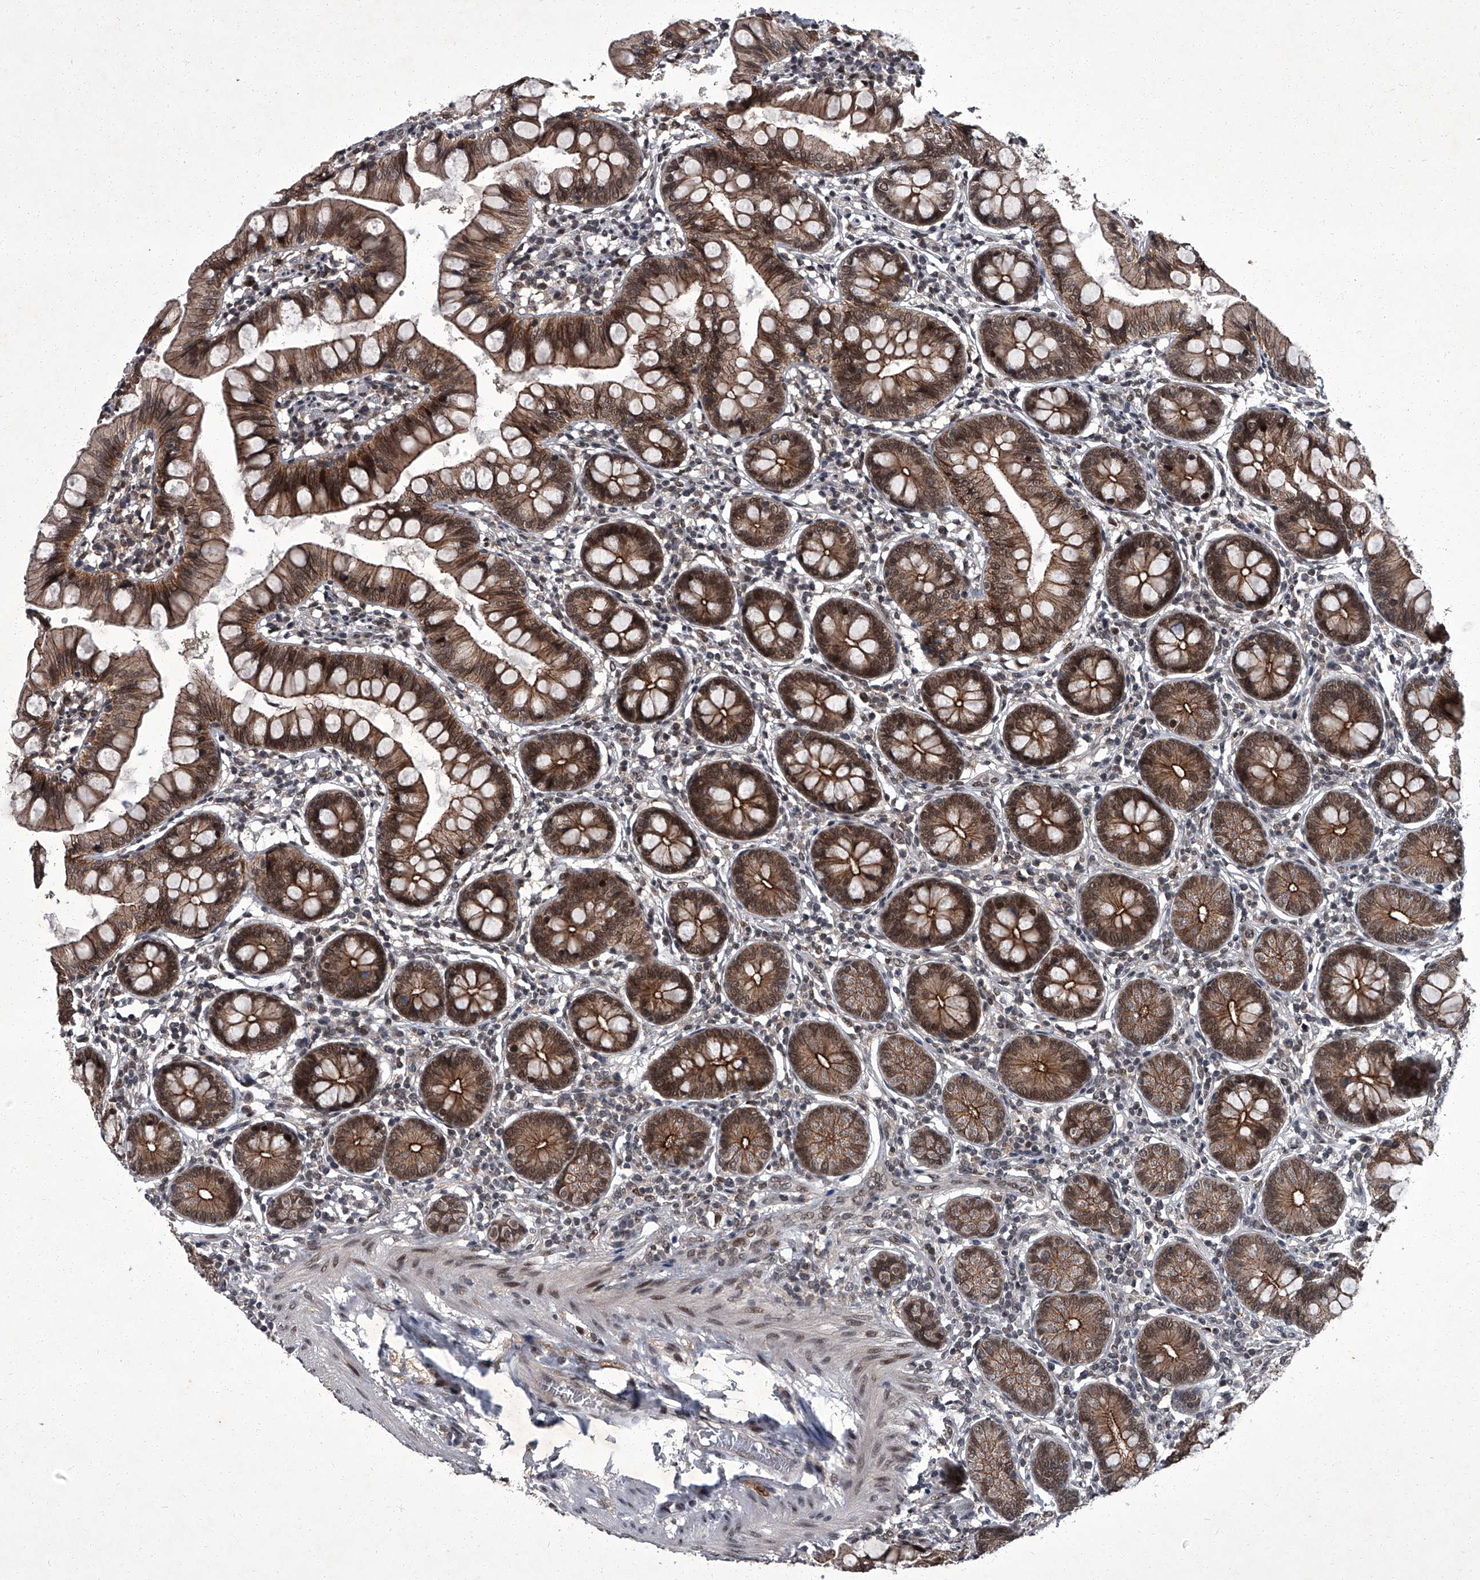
{"staining": {"intensity": "moderate", "quantity": ">75%", "location": "cytoplasmic/membranous,nuclear"}, "tissue": "small intestine", "cell_type": "Glandular cells", "image_type": "normal", "snomed": [{"axis": "morphology", "description": "Normal tissue, NOS"}, {"axis": "topography", "description": "Small intestine"}], "caption": "Moderate cytoplasmic/membranous,nuclear positivity is identified in approximately >75% of glandular cells in benign small intestine. (Stains: DAB in brown, nuclei in blue, Microscopy: brightfield microscopy at high magnification).", "gene": "ZNF518B", "patient": {"sex": "male", "age": 7}}